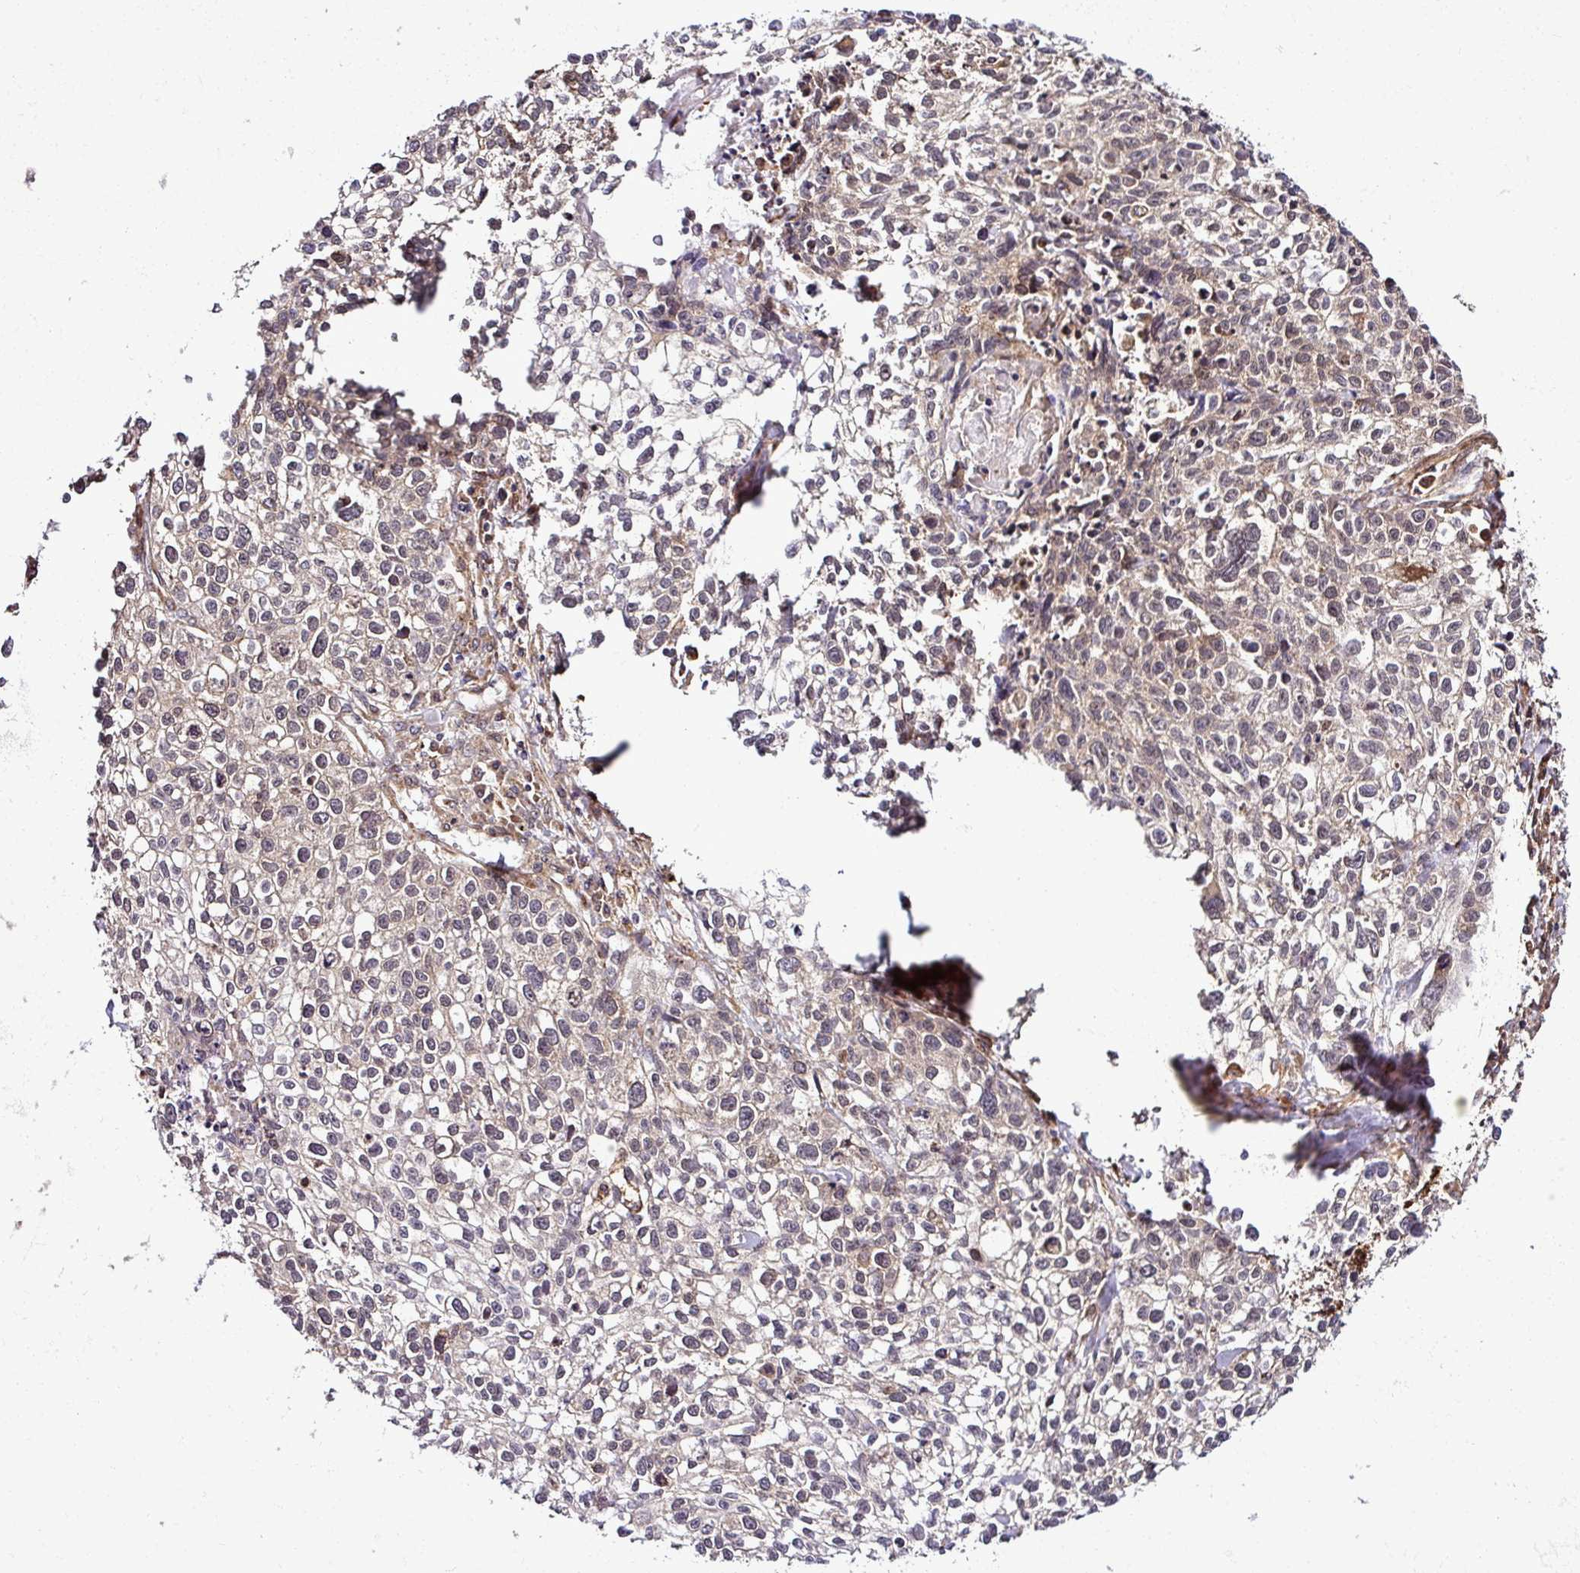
{"staining": {"intensity": "weak", "quantity": "<25%", "location": "cytoplasmic/membranous,nuclear"}, "tissue": "lung cancer", "cell_type": "Tumor cells", "image_type": "cancer", "snomed": [{"axis": "morphology", "description": "Squamous cell carcinoma, NOS"}, {"axis": "topography", "description": "Lung"}], "caption": "Immunohistochemistry (IHC) of human lung cancer shows no staining in tumor cells.", "gene": "FAM153A", "patient": {"sex": "male", "age": 74}}